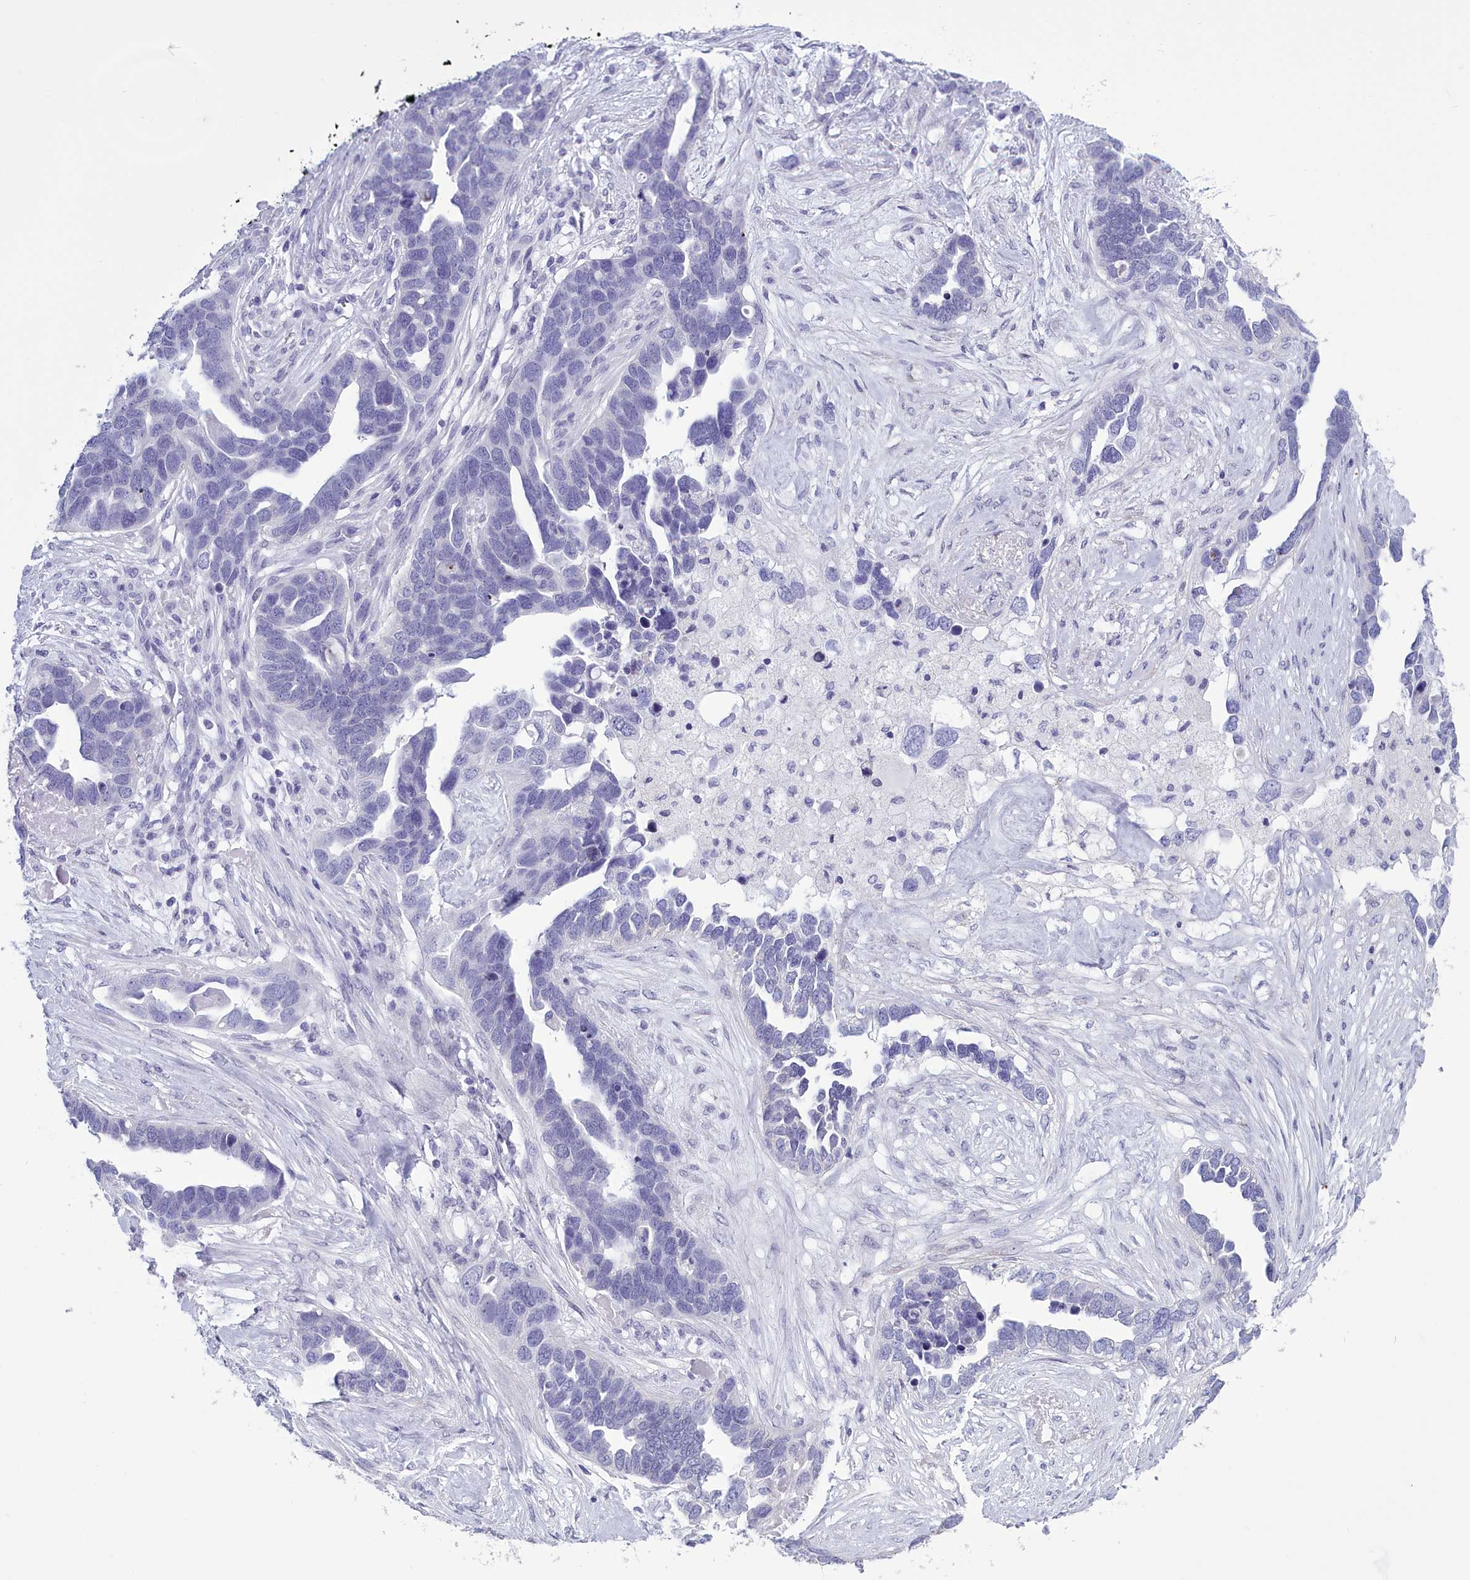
{"staining": {"intensity": "negative", "quantity": "none", "location": "none"}, "tissue": "ovarian cancer", "cell_type": "Tumor cells", "image_type": "cancer", "snomed": [{"axis": "morphology", "description": "Cystadenocarcinoma, serous, NOS"}, {"axis": "topography", "description": "Ovary"}], "caption": "There is no significant expression in tumor cells of ovarian cancer.", "gene": "MAP6", "patient": {"sex": "female", "age": 54}}